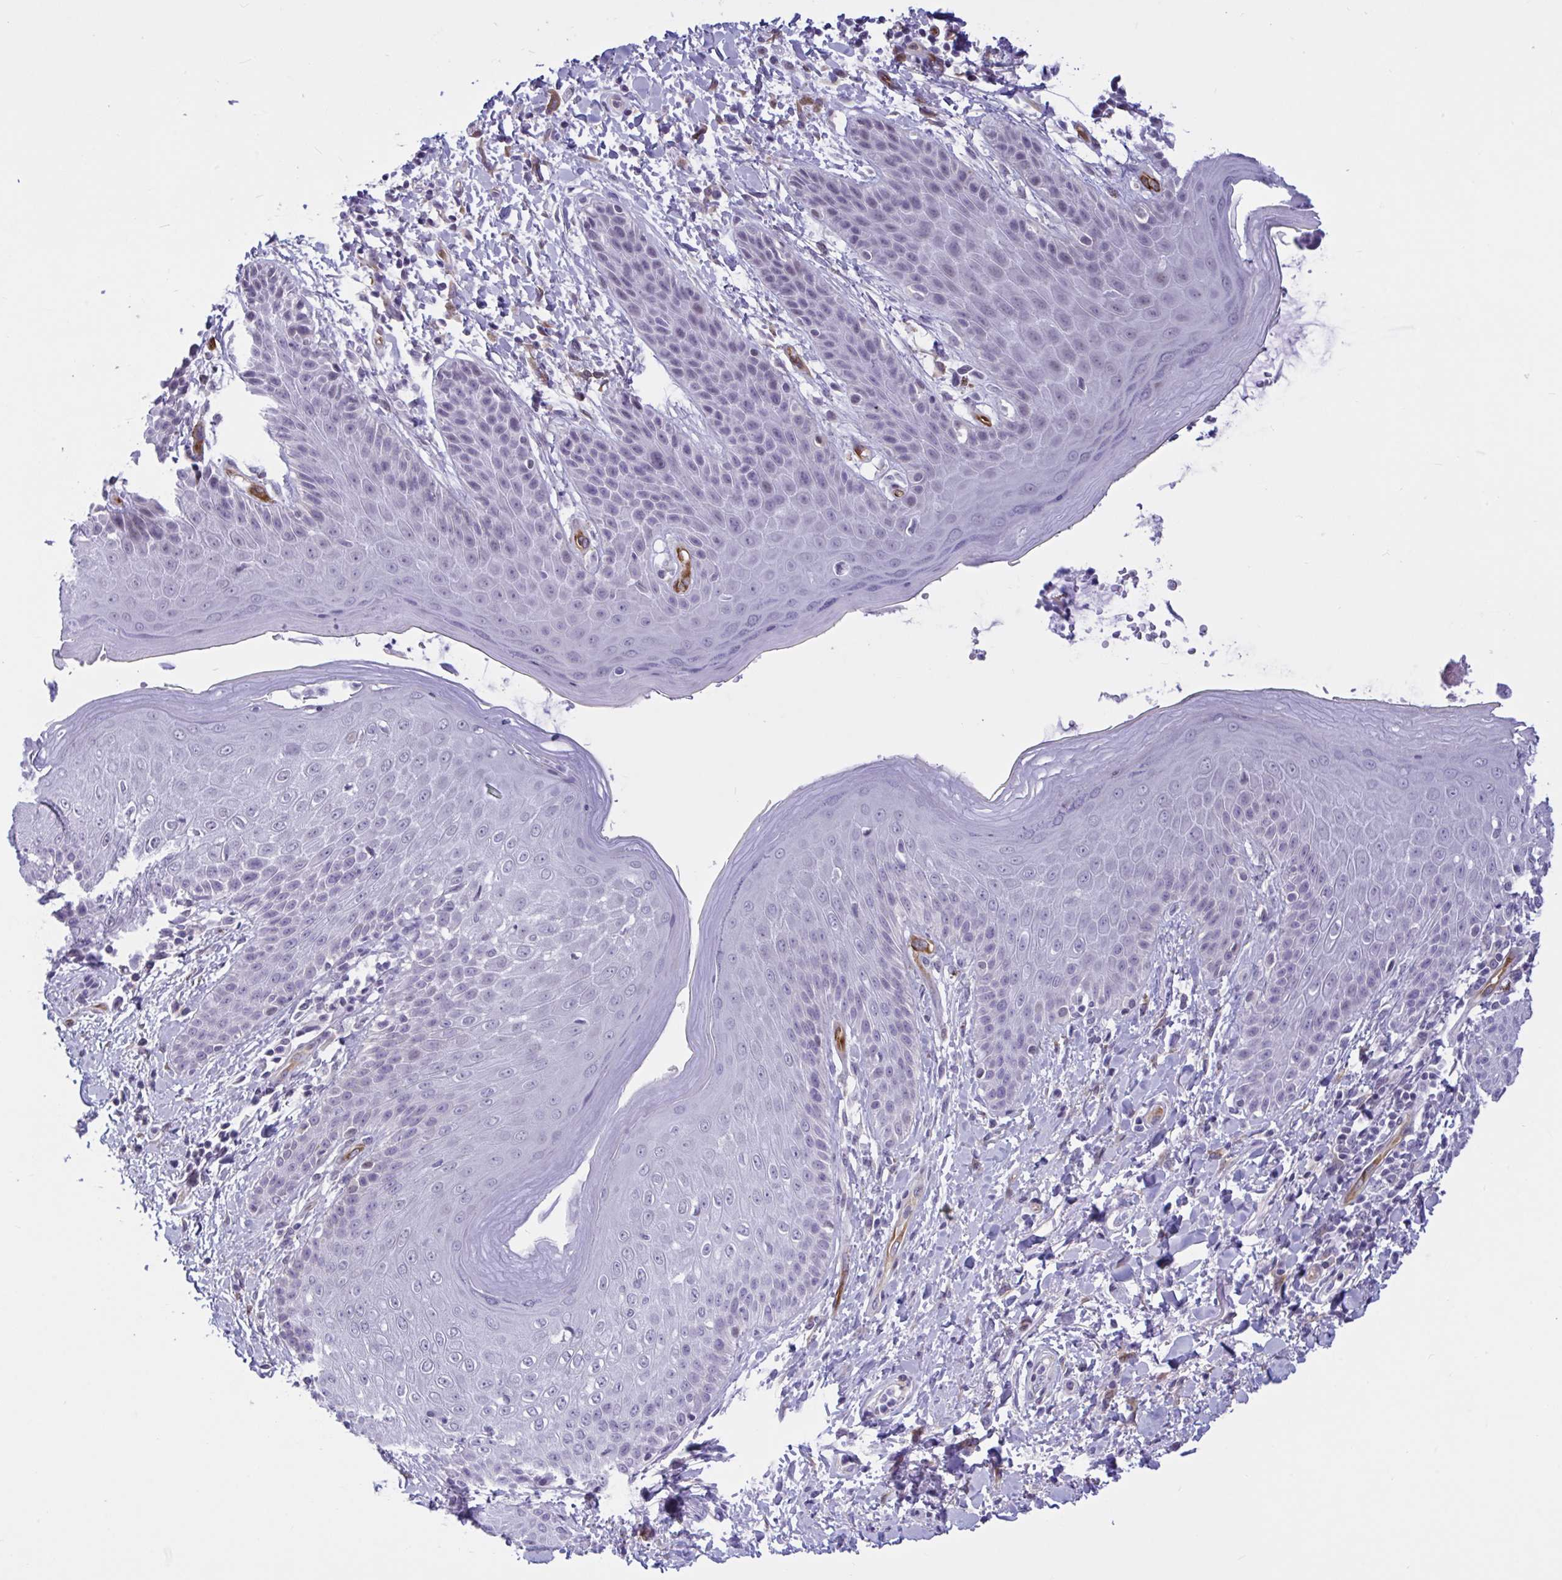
{"staining": {"intensity": "negative", "quantity": "none", "location": "none"}, "tissue": "skin", "cell_type": "Epidermal cells", "image_type": "normal", "snomed": [{"axis": "morphology", "description": "Normal tissue, NOS"}, {"axis": "topography", "description": "Anal"}, {"axis": "topography", "description": "Peripheral nerve tissue"}], "caption": "The immunohistochemistry micrograph has no significant expression in epidermal cells of skin. (DAB immunohistochemistry (IHC) with hematoxylin counter stain).", "gene": "EML1", "patient": {"sex": "male", "age": 51}}